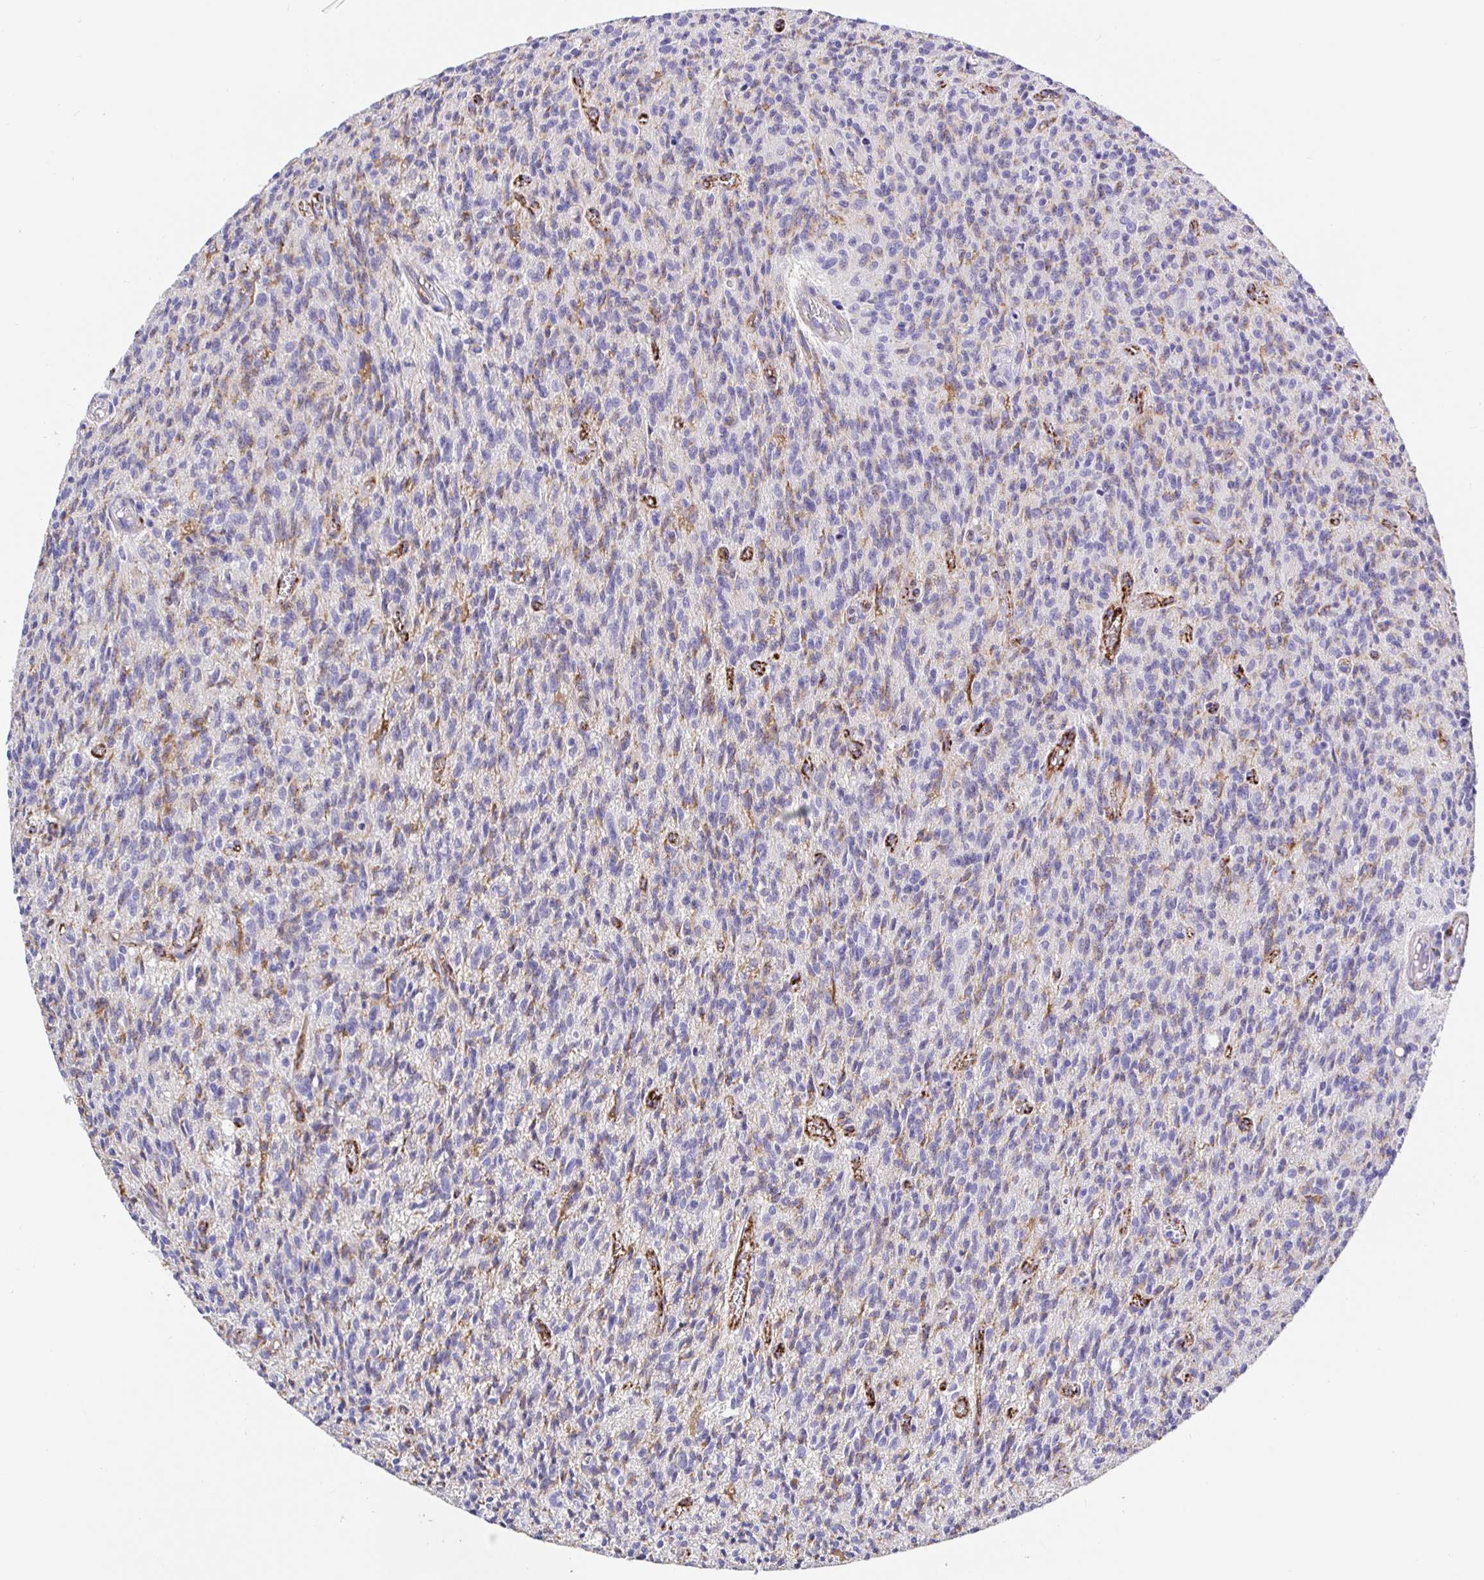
{"staining": {"intensity": "weak", "quantity": "<25%", "location": "cytoplasmic/membranous"}, "tissue": "glioma", "cell_type": "Tumor cells", "image_type": "cancer", "snomed": [{"axis": "morphology", "description": "Glioma, malignant, Low grade"}, {"axis": "topography", "description": "Brain"}], "caption": "Protein analysis of low-grade glioma (malignant) exhibits no significant staining in tumor cells.", "gene": "MAOA", "patient": {"sex": "male", "age": 64}}